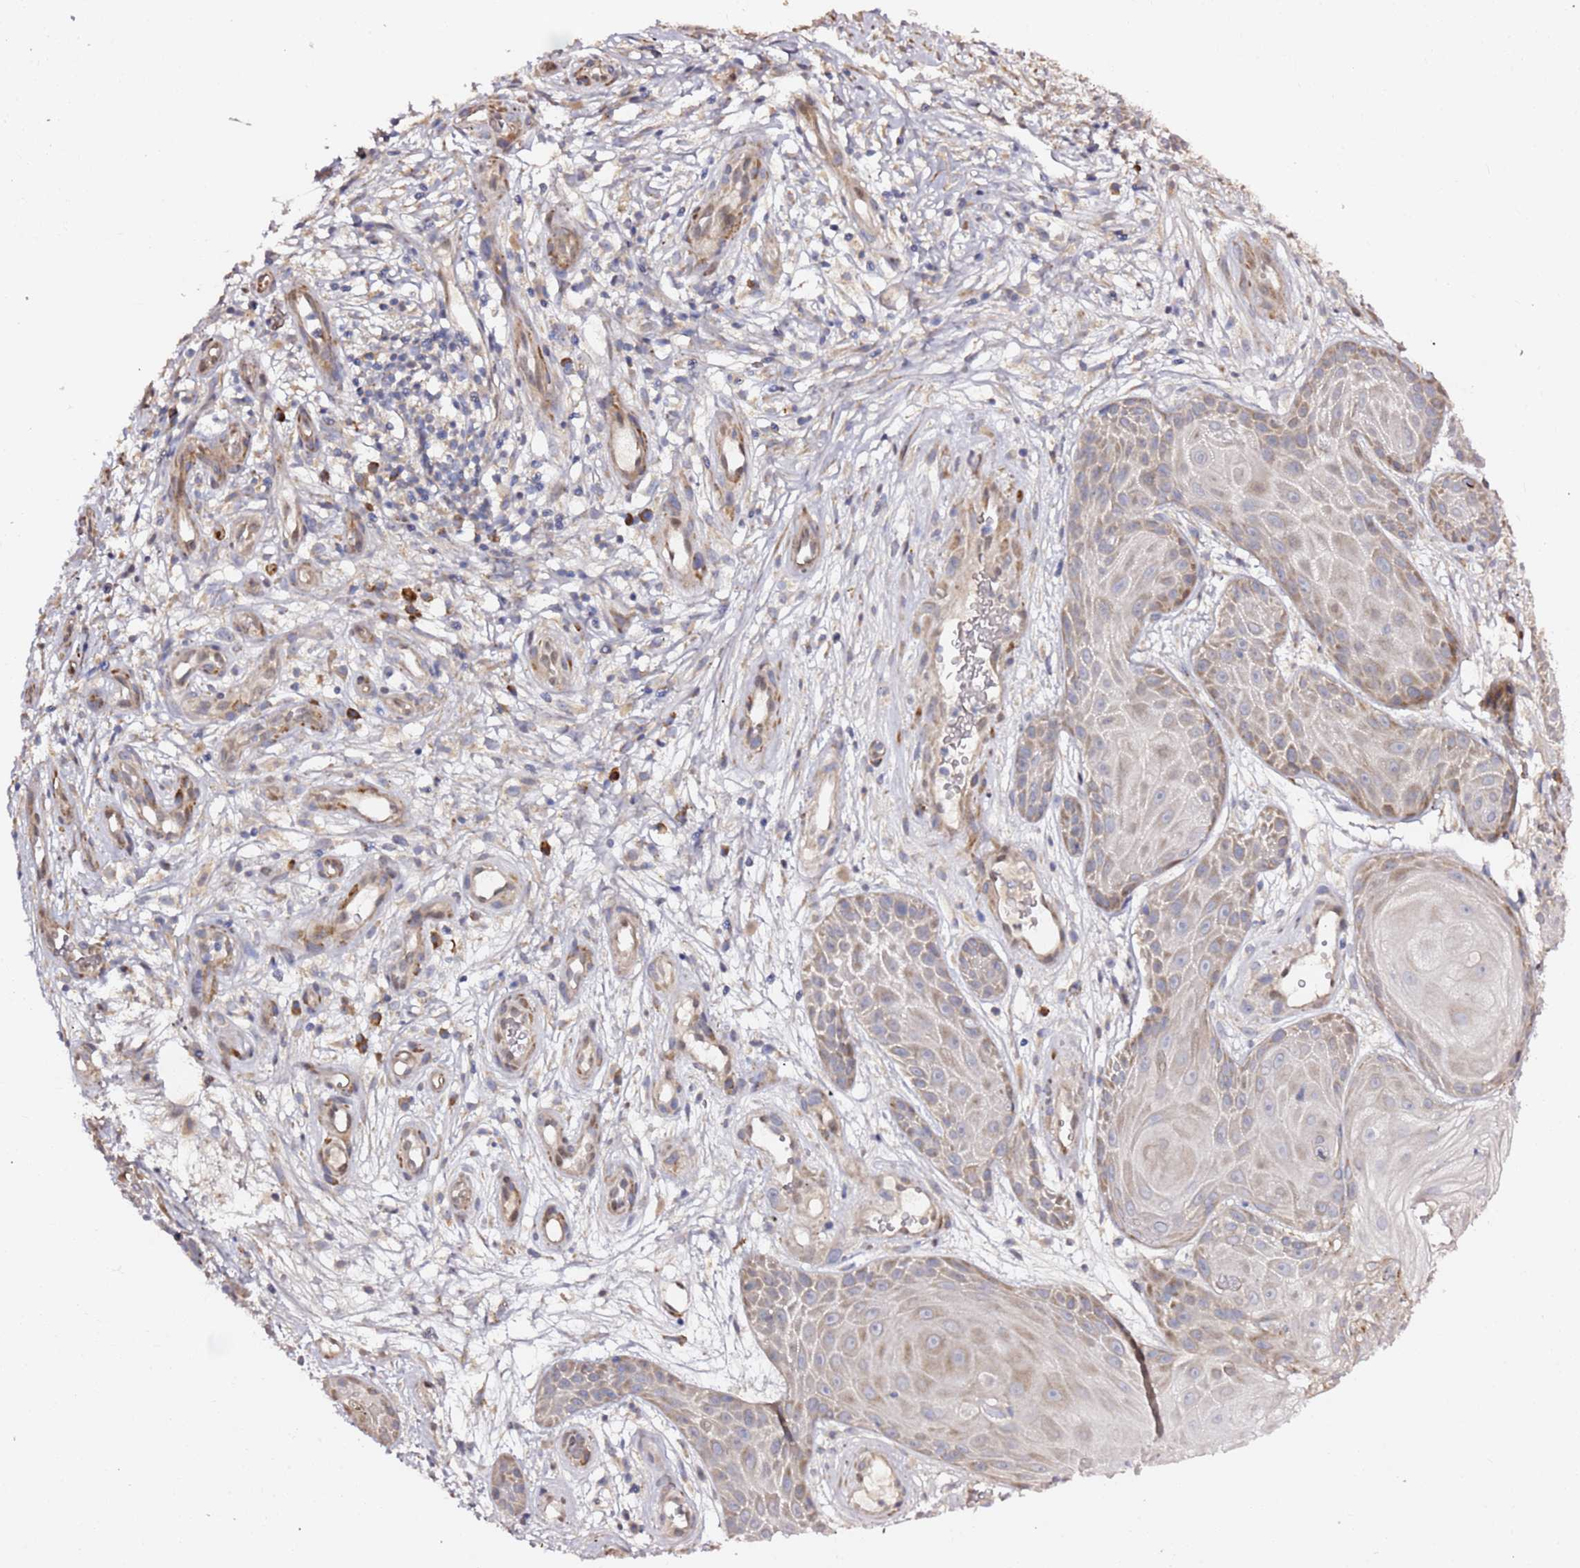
{"staining": {"intensity": "weak", "quantity": "25%-75%", "location": "cytoplasmic/membranous"}, "tissue": "skin cancer", "cell_type": "Tumor cells", "image_type": "cancer", "snomed": [{"axis": "morphology", "description": "Basal cell carcinoma"}, {"axis": "topography", "description": "Skin"}], "caption": "Protein analysis of skin cancer tissue reveals weak cytoplasmic/membranous staining in about 25%-75% of tumor cells.", "gene": "HSD17B7", "patient": {"sex": "male", "age": 89}}